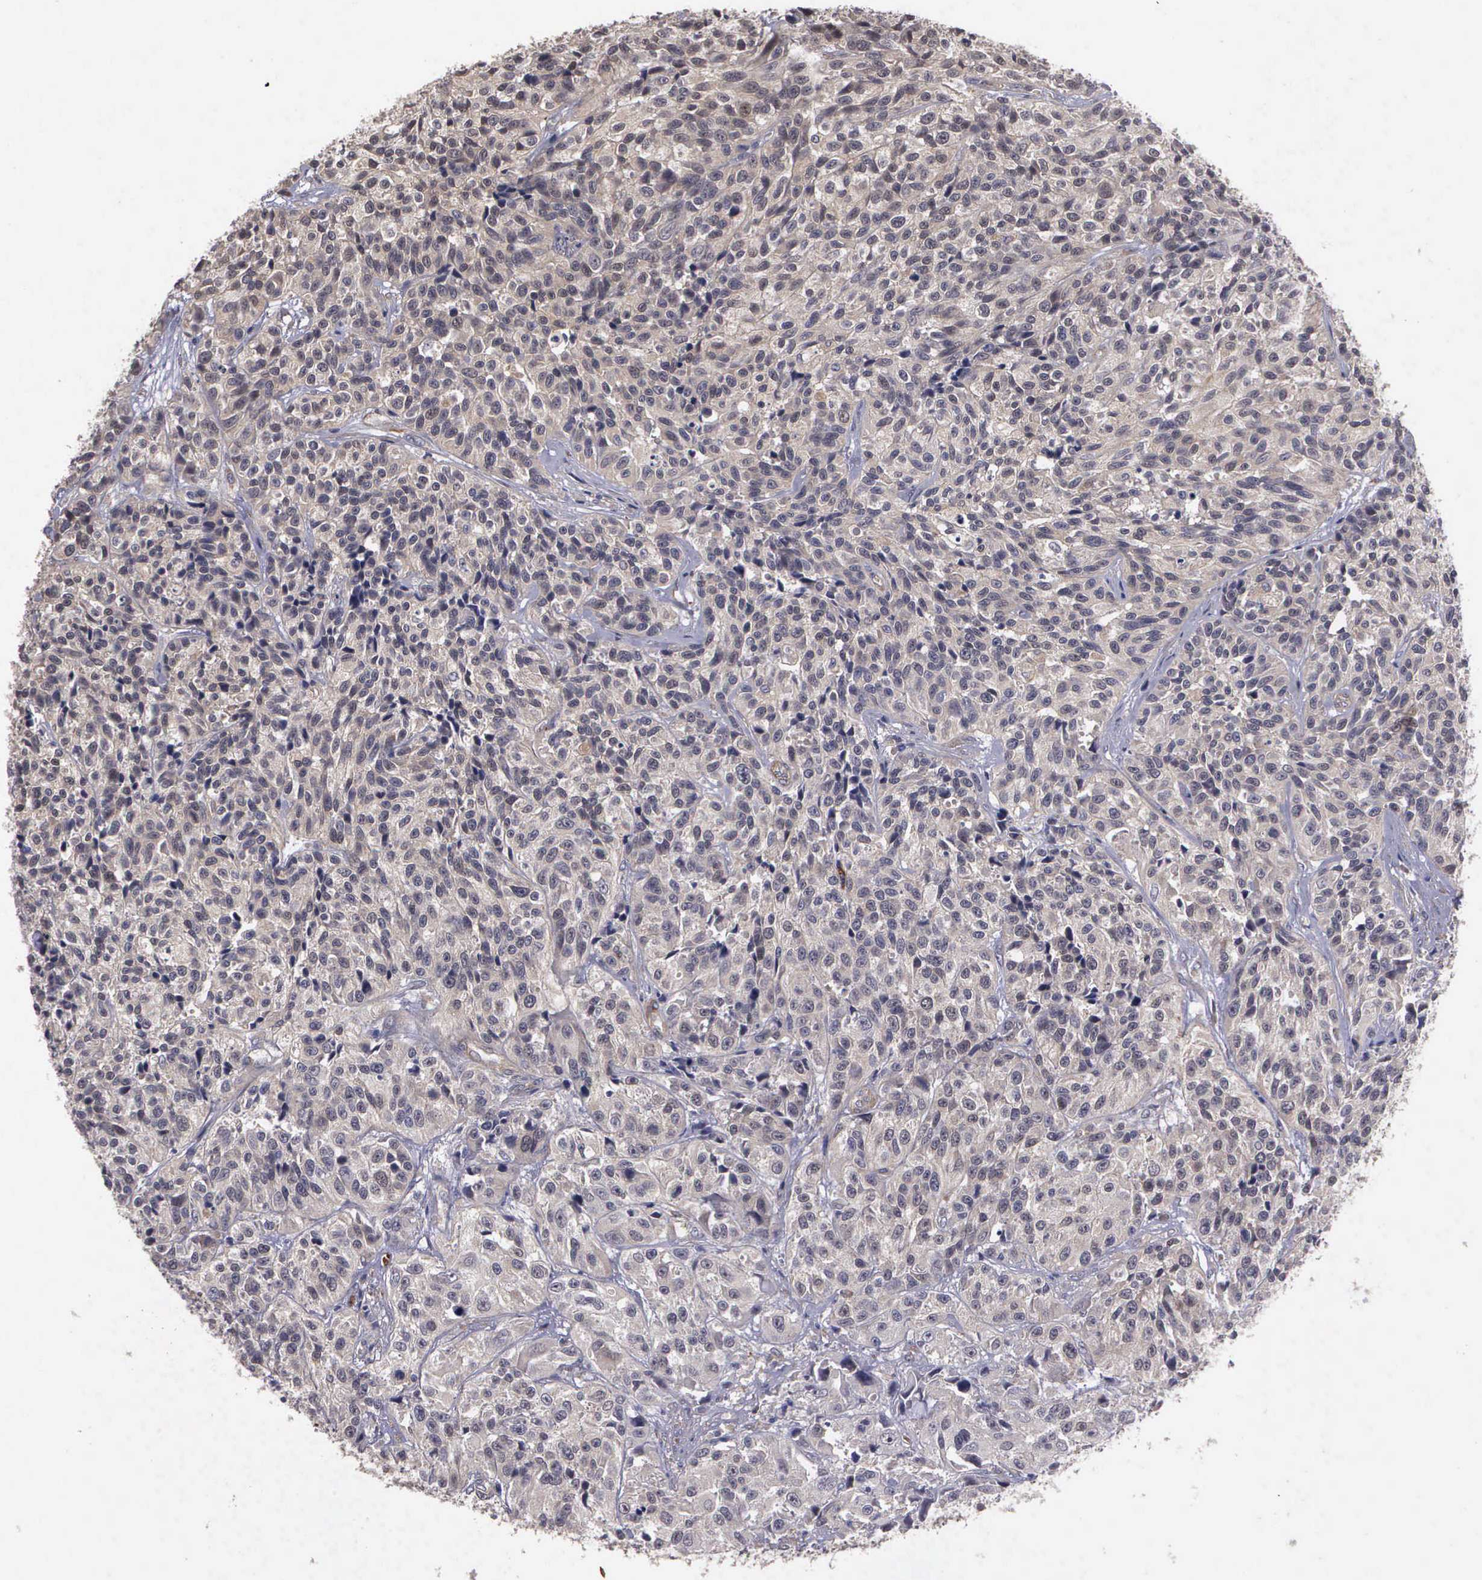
{"staining": {"intensity": "weak", "quantity": ">75%", "location": "cytoplasmic/membranous"}, "tissue": "urothelial cancer", "cell_type": "Tumor cells", "image_type": "cancer", "snomed": [{"axis": "morphology", "description": "Urothelial carcinoma, High grade"}, {"axis": "topography", "description": "Urinary bladder"}], "caption": "Weak cytoplasmic/membranous positivity is present in about >75% of tumor cells in high-grade urothelial carcinoma. The staining was performed using DAB (3,3'-diaminobenzidine) to visualize the protein expression in brown, while the nuclei were stained in blue with hematoxylin (Magnification: 20x).", "gene": "RTL10", "patient": {"sex": "female", "age": 81}}